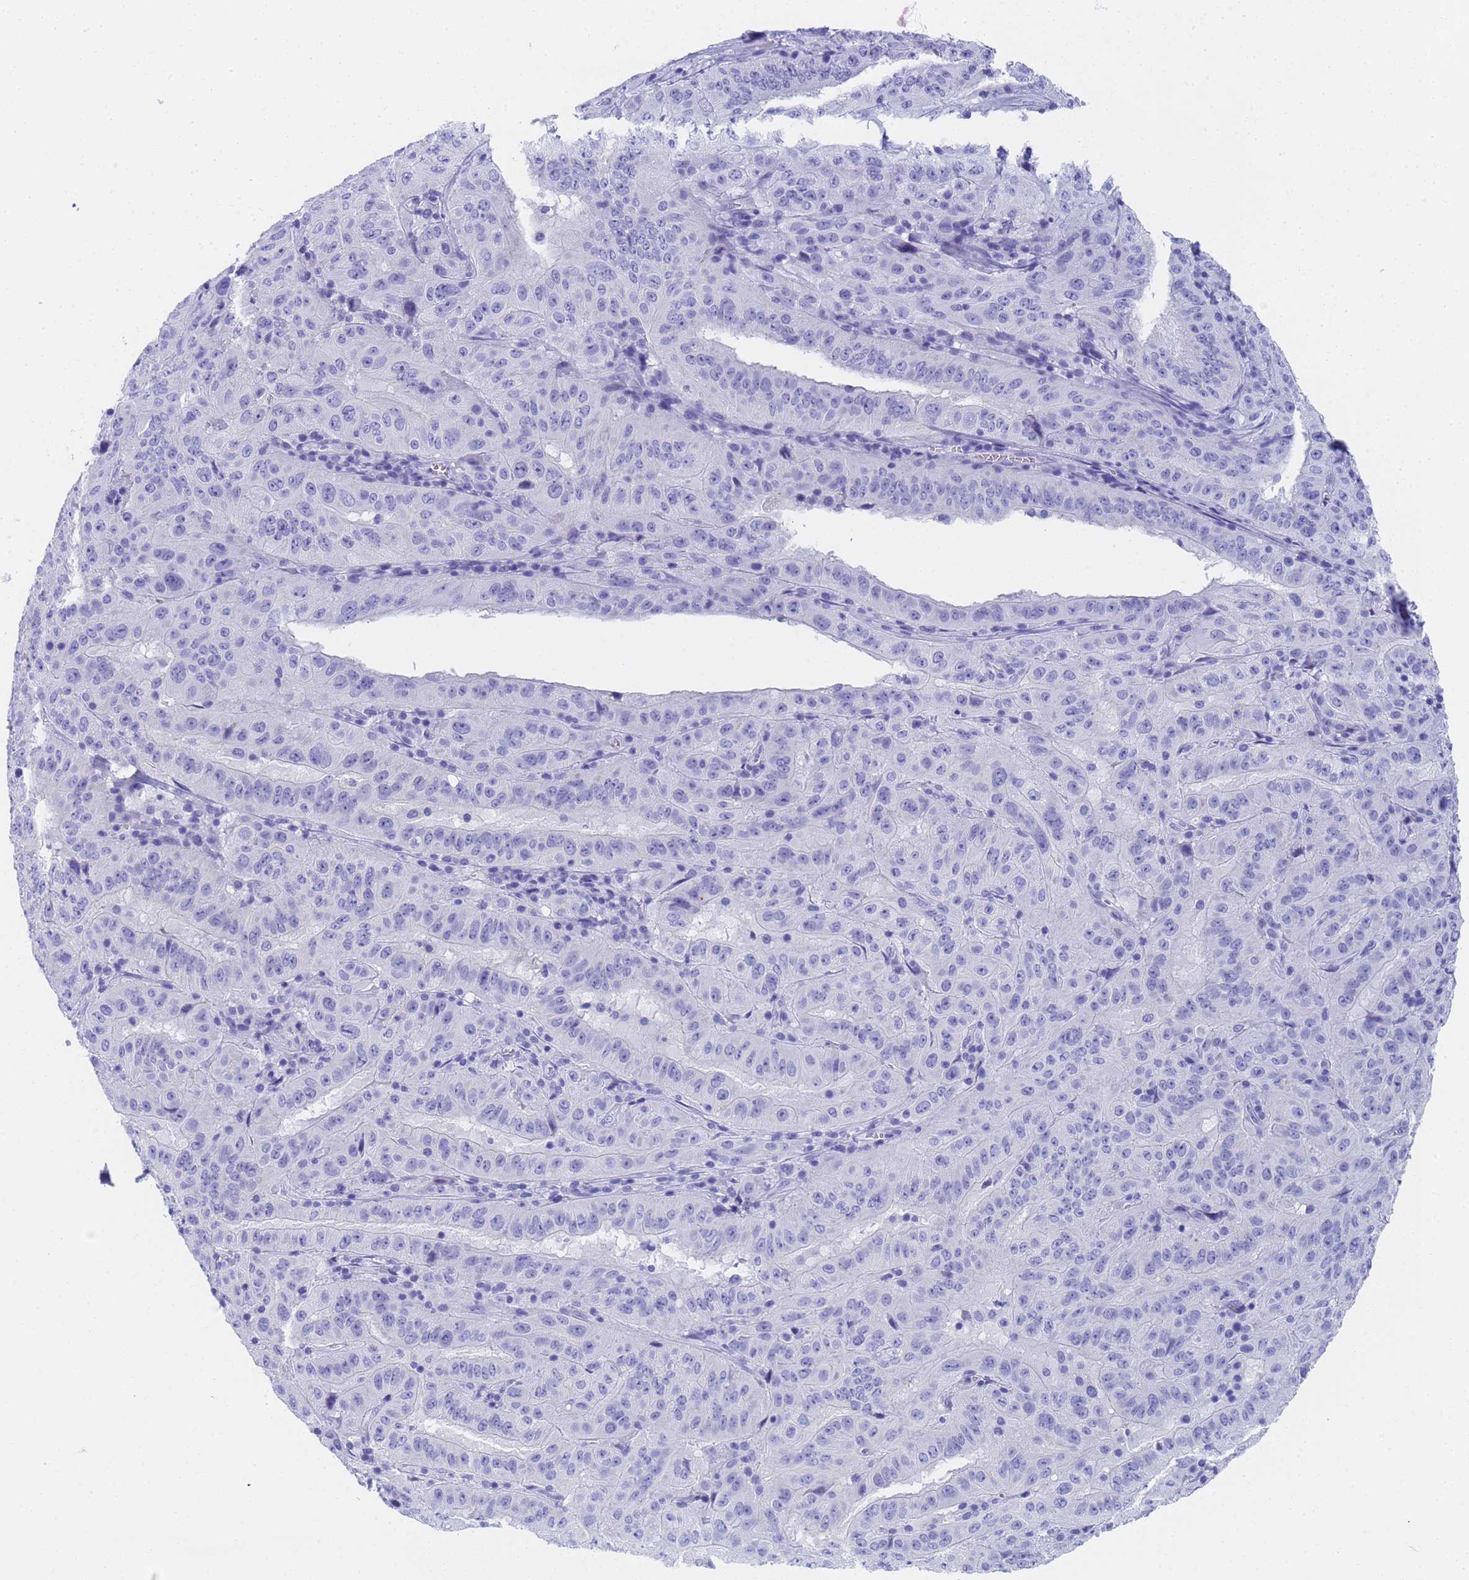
{"staining": {"intensity": "negative", "quantity": "none", "location": "none"}, "tissue": "pancreatic cancer", "cell_type": "Tumor cells", "image_type": "cancer", "snomed": [{"axis": "morphology", "description": "Adenocarcinoma, NOS"}, {"axis": "topography", "description": "Pancreas"}], "caption": "Immunohistochemical staining of adenocarcinoma (pancreatic) exhibits no significant staining in tumor cells.", "gene": "STATH", "patient": {"sex": "male", "age": 63}}